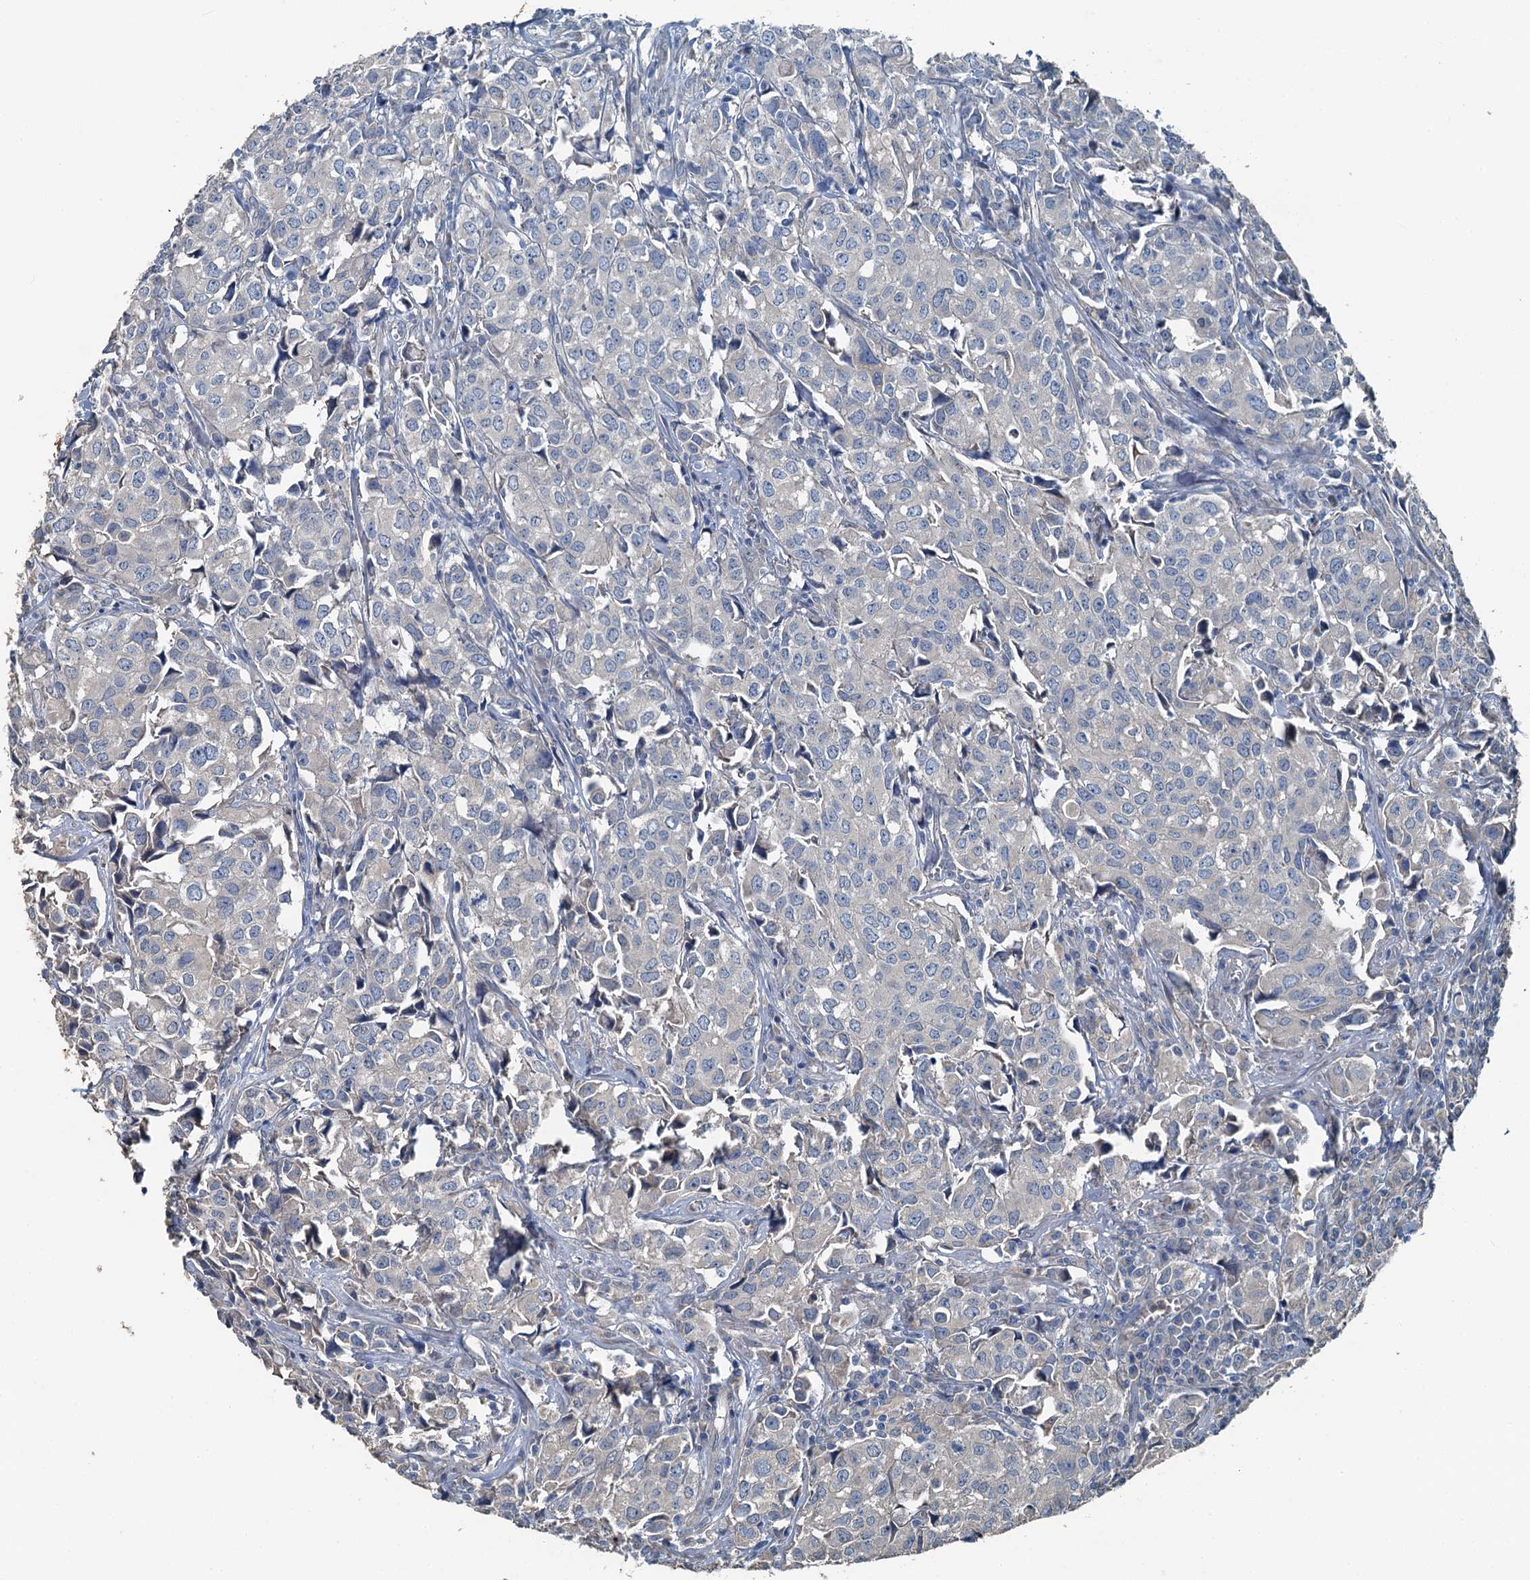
{"staining": {"intensity": "negative", "quantity": "none", "location": "none"}, "tissue": "urothelial cancer", "cell_type": "Tumor cells", "image_type": "cancer", "snomed": [{"axis": "morphology", "description": "Urothelial carcinoma, High grade"}, {"axis": "topography", "description": "Urinary bladder"}], "caption": "Tumor cells are negative for protein expression in human urothelial carcinoma (high-grade).", "gene": "C6orf120", "patient": {"sex": "female", "age": 75}}